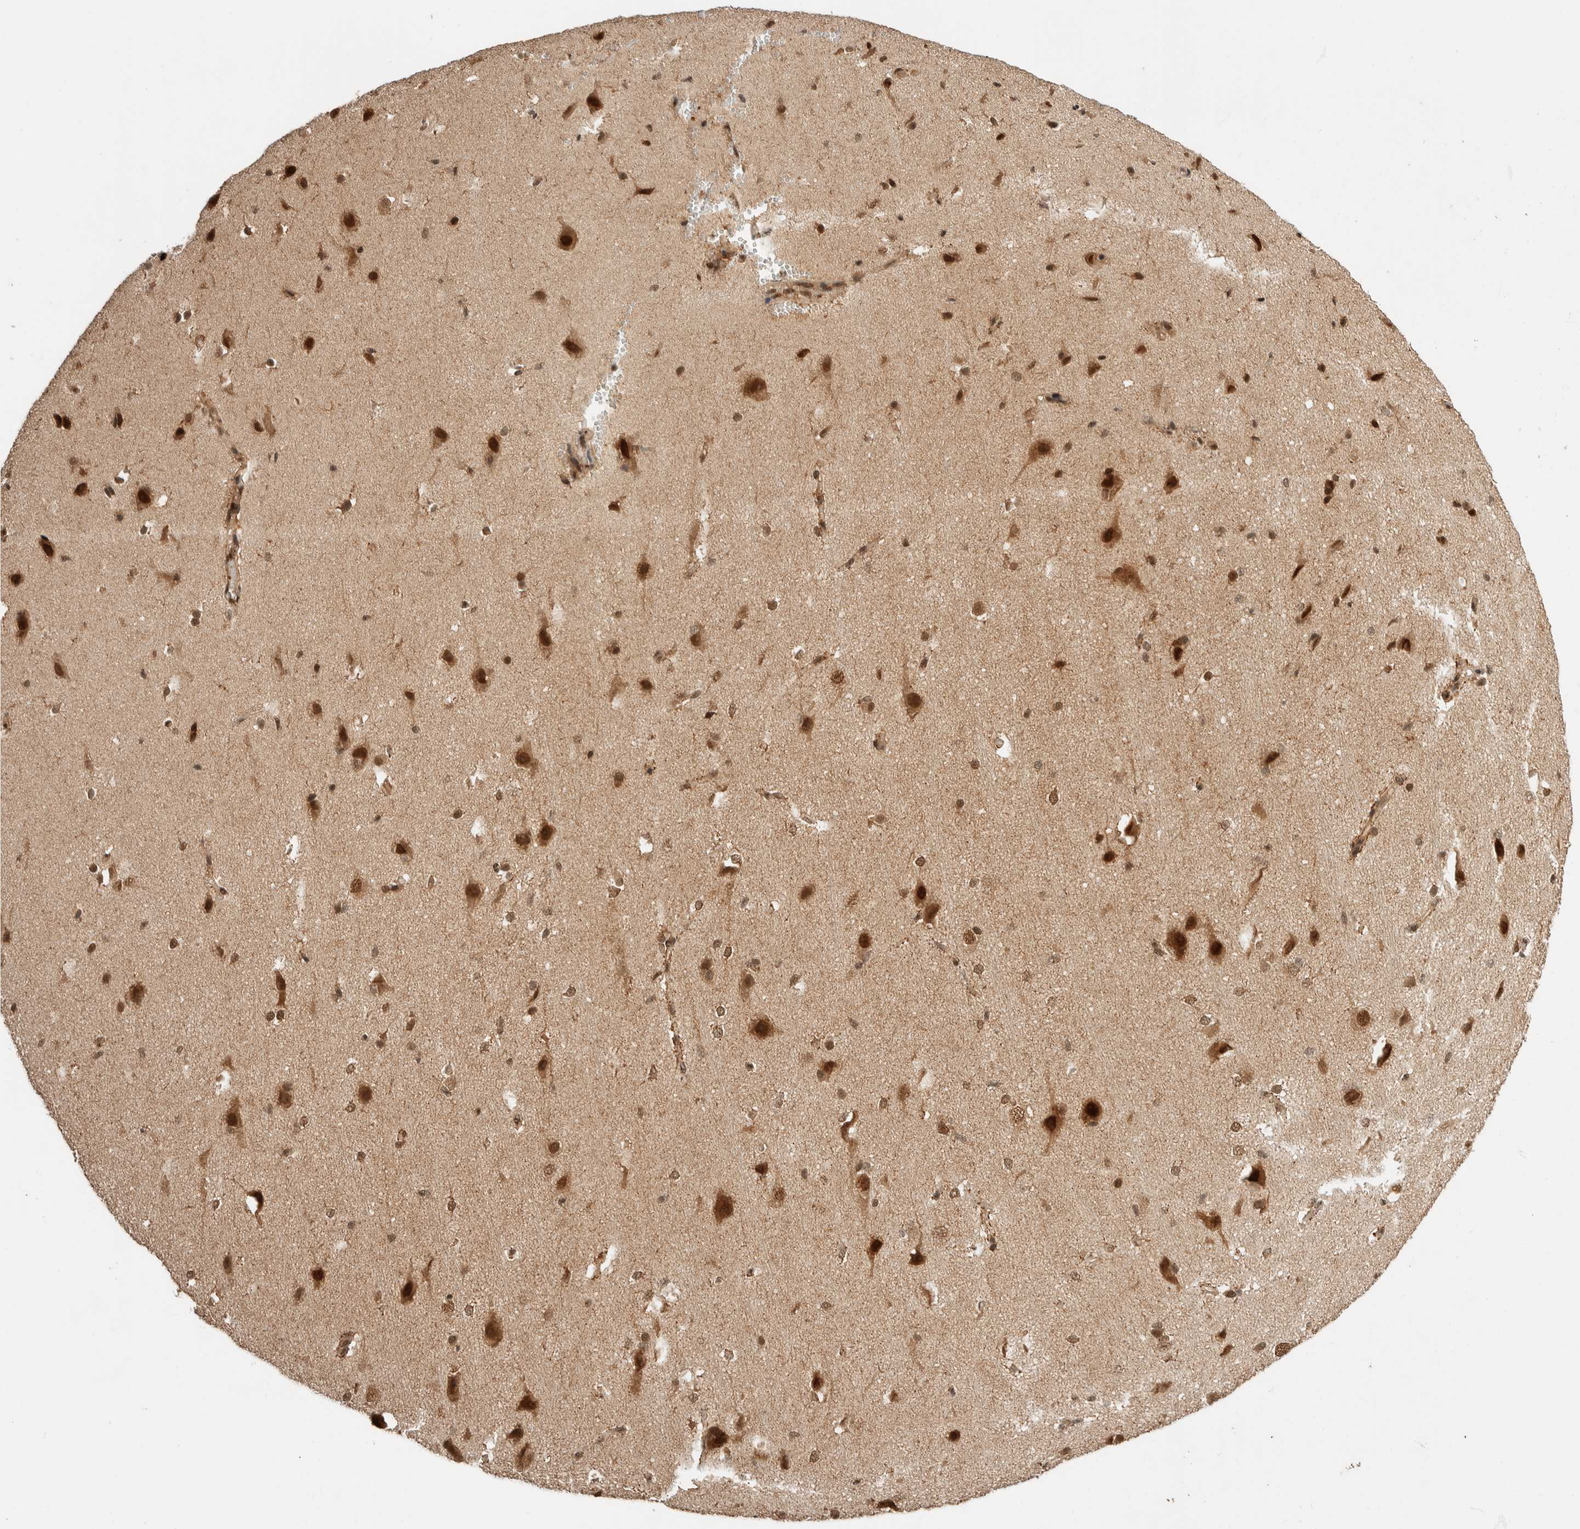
{"staining": {"intensity": "moderate", "quantity": ">75%", "location": "cytoplasmic/membranous,nuclear"}, "tissue": "cerebral cortex", "cell_type": "Endothelial cells", "image_type": "normal", "snomed": [{"axis": "morphology", "description": "Normal tissue, NOS"}, {"axis": "morphology", "description": "Developmental malformation"}, {"axis": "topography", "description": "Cerebral cortex"}], "caption": "A brown stain highlights moderate cytoplasmic/membranous,nuclear staining of a protein in endothelial cells of normal human cerebral cortex.", "gene": "ZBTB2", "patient": {"sex": "female", "age": 30}}